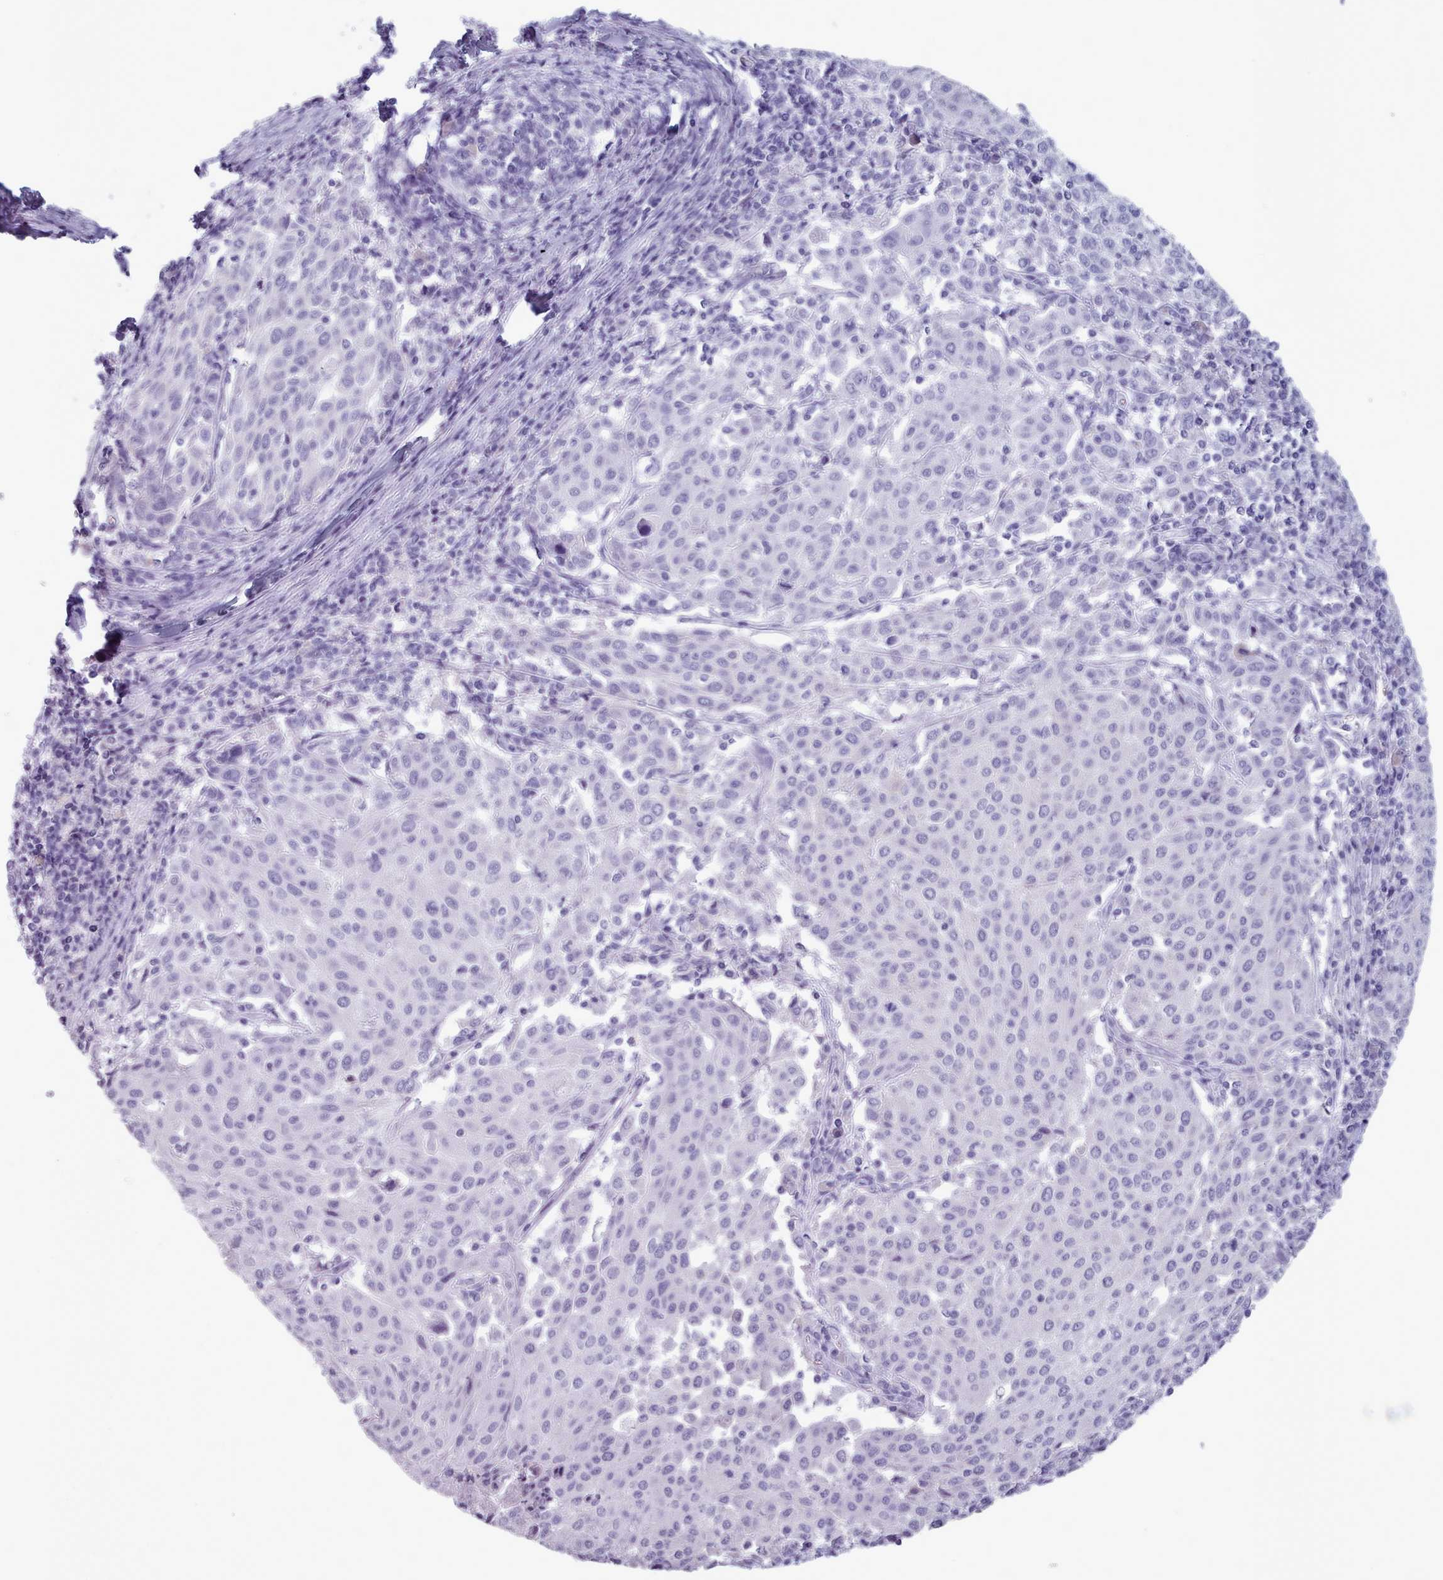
{"staining": {"intensity": "negative", "quantity": "none", "location": "none"}, "tissue": "cervical cancer", "cell_type": "Tumor cells", "image_type": "cancer", "snomed": [{"axis": "morphology", "description": "Squamous cell carcinoma, NOS"}, {"axis": "topography", "description": "Cervix"}], "caption": "The micrograph exhibits no staining of tumor cells in squamous cell carcinoma (cervical).", "gene": "ZNF43", "patient": {"sex": "female", "age": 46}}